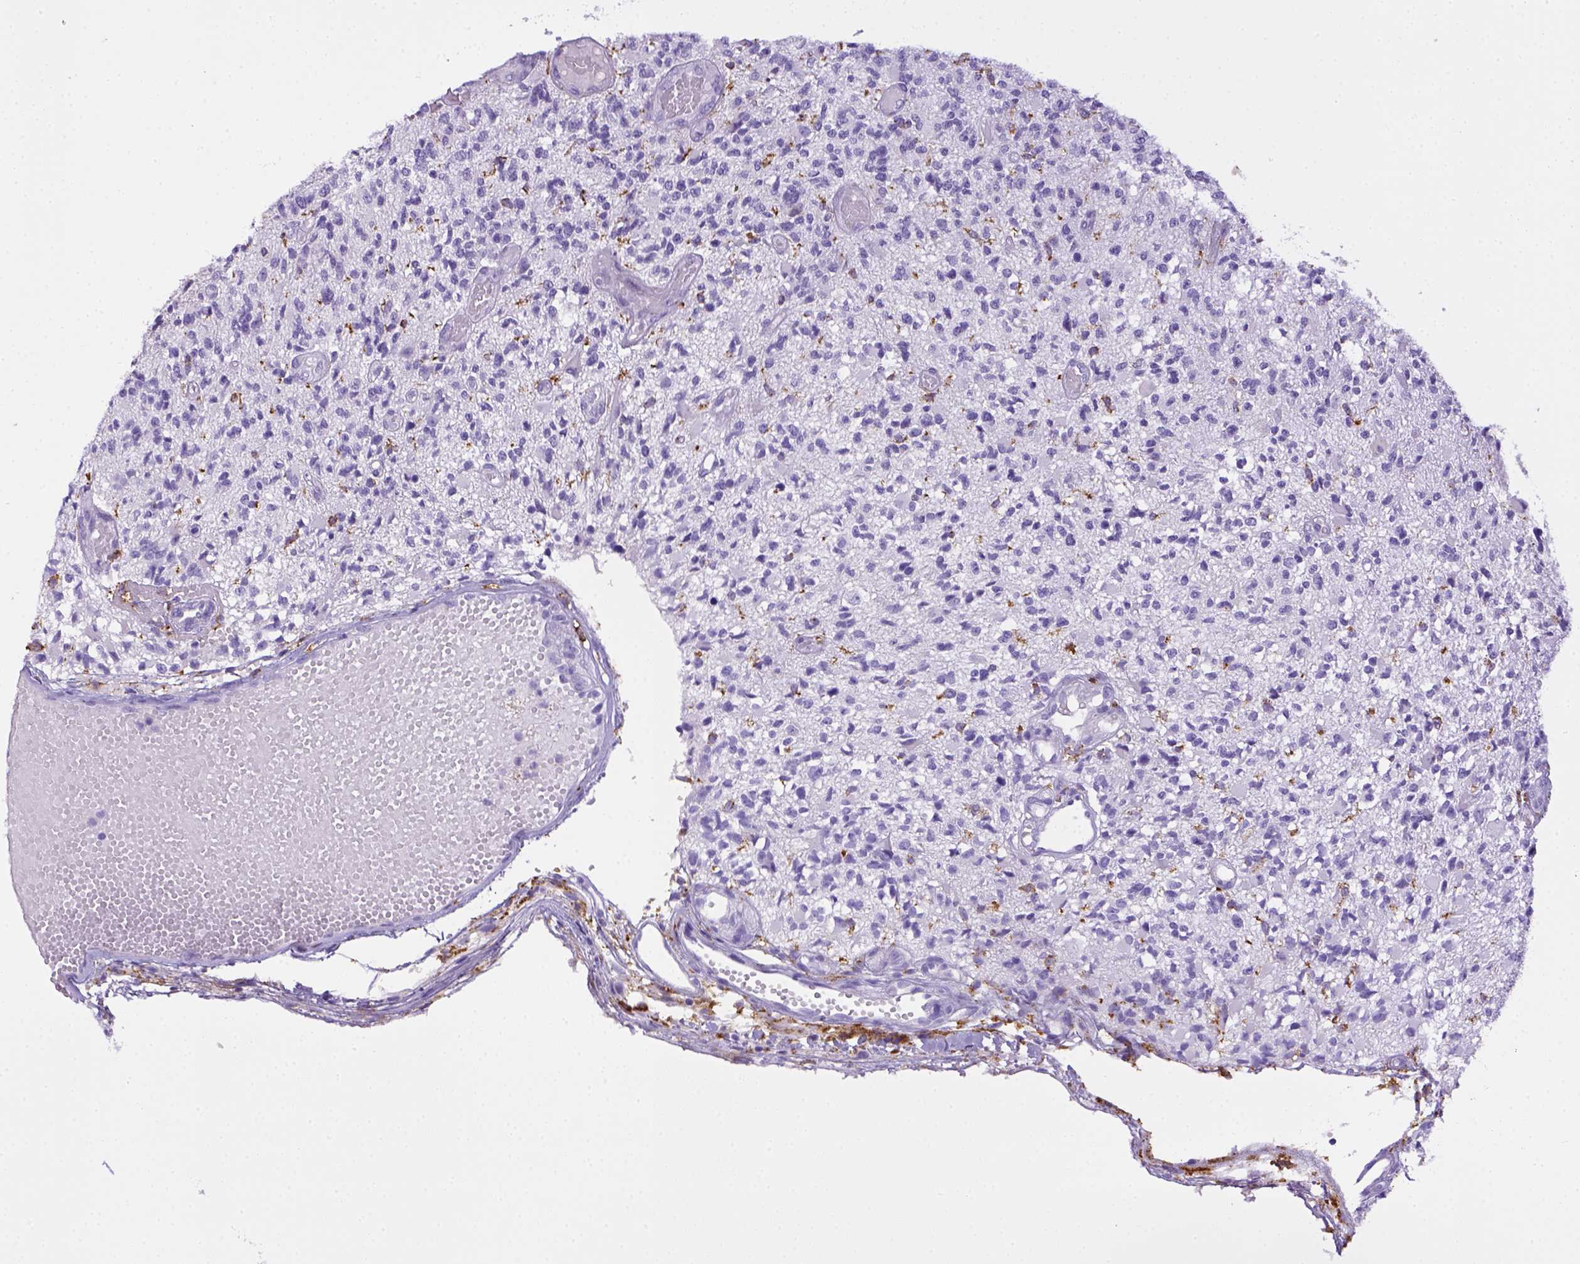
{"staining": {"intensity": "negative", "quantity": "none", "location": "none"}, "tissue": "glioma", "cell_type": "Tumor cells", "image_type": "cancer", "snomed": [{"axis": "morphology", "description": "Glioma, malignant, High grade"}, {"axis": "topography", "description": "Brain"}], "caption": "DAB (3,3'-diaminobenzidine) immunohistochemical staining of human glioma shows no significant staining in tumor cells.", "gene": "CD68", "patient": {"sex": "female", "age": 63}}